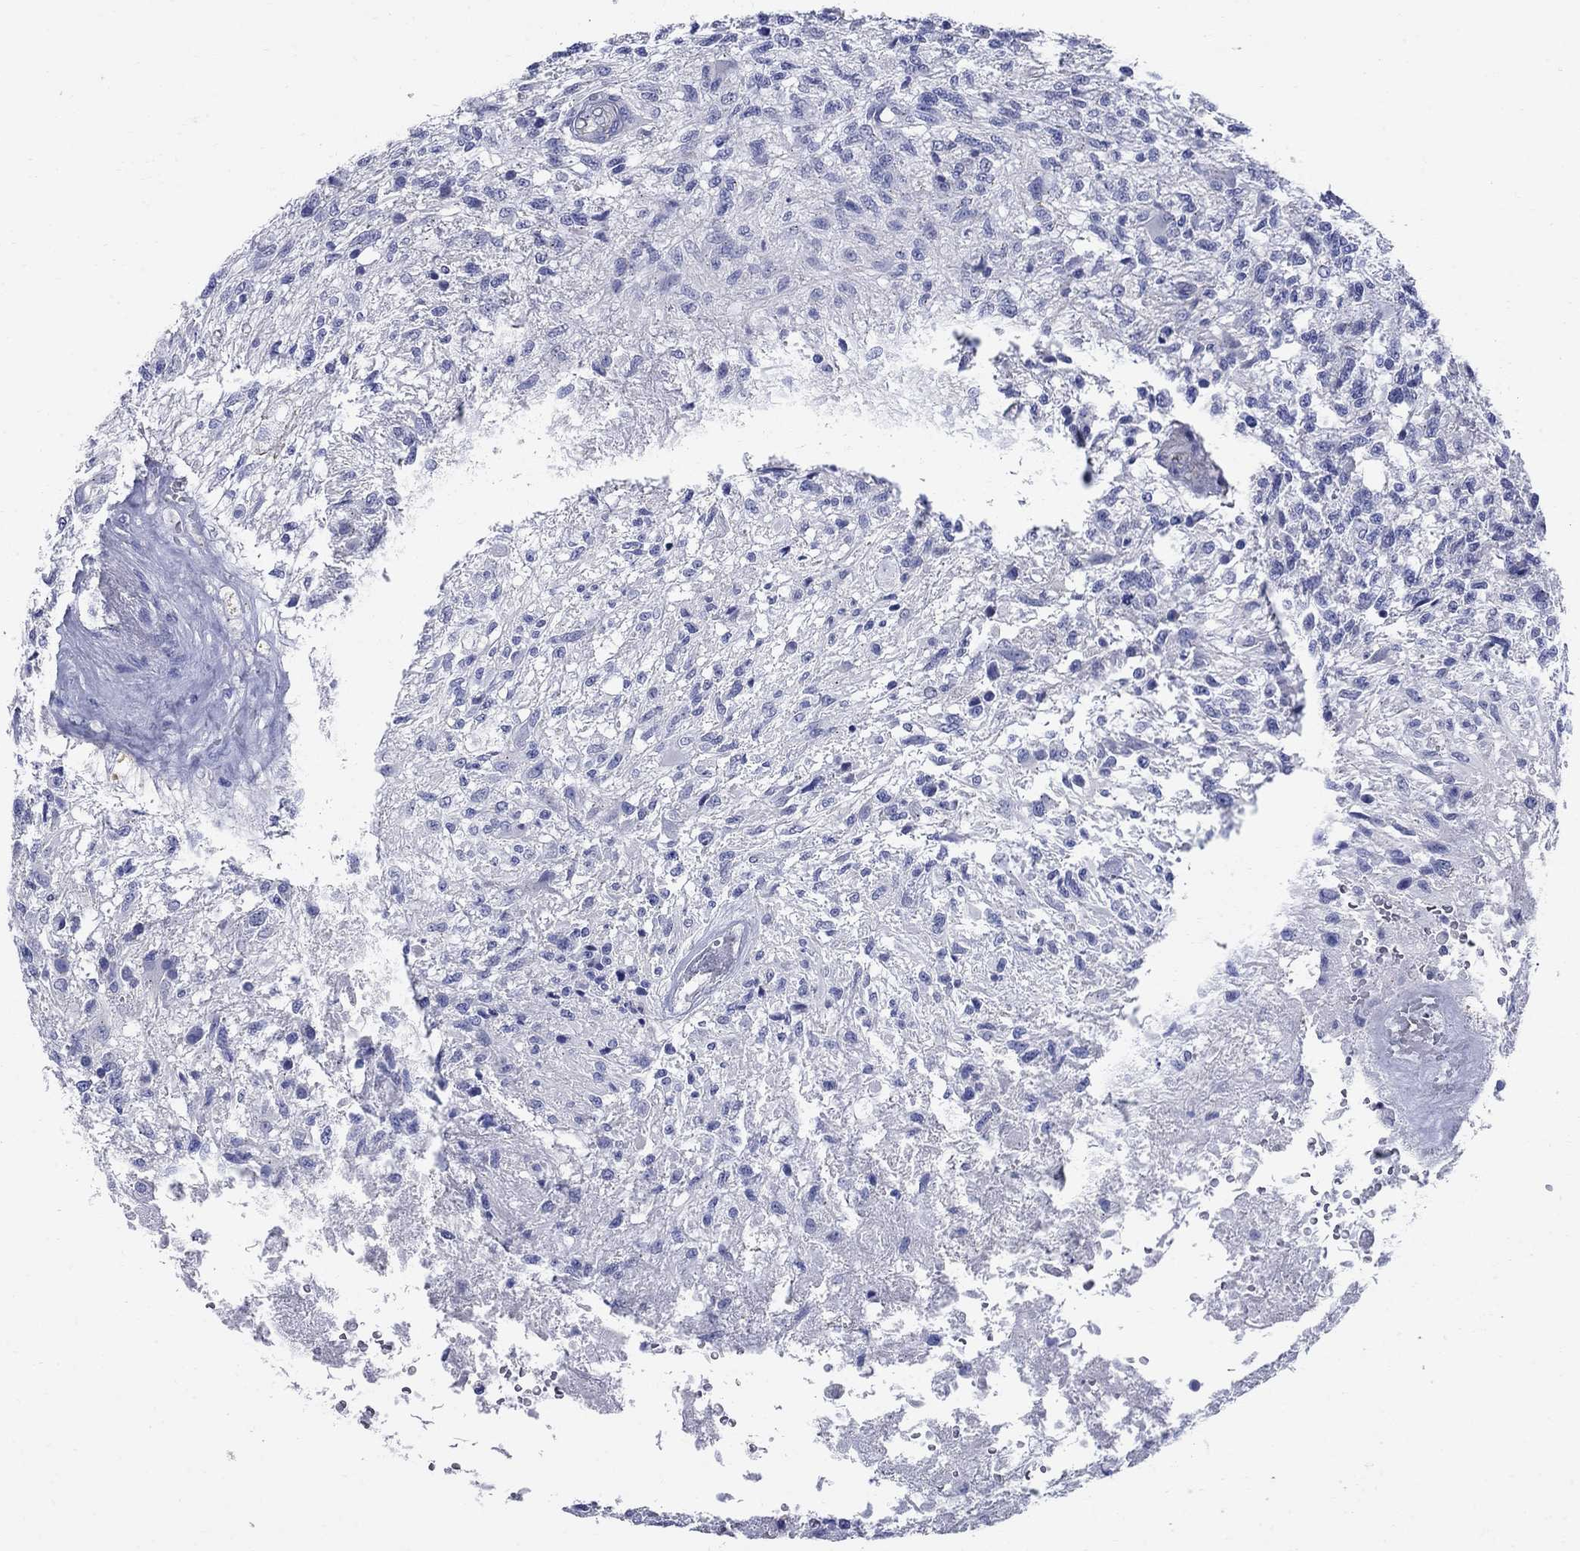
{"staining": {"intensity": "negative", "quantity": "none", "location": "none"}, "tissue": "glioma", "cell_type": "Tumor cells", "image_type": "cancer", "snomed": [{"axis": "morphology", "description": "Glioma, malignant, High grade"}, {"axis": "topography", "description": "Brain"}], "caption": "There is no significant positivity in tumor cells of malignant high-grade glioma. (DAB immunohistochemistry (IHC), high magnification).", "gene": "SMCP", "patient": {"sex": "male", "age": 56}}